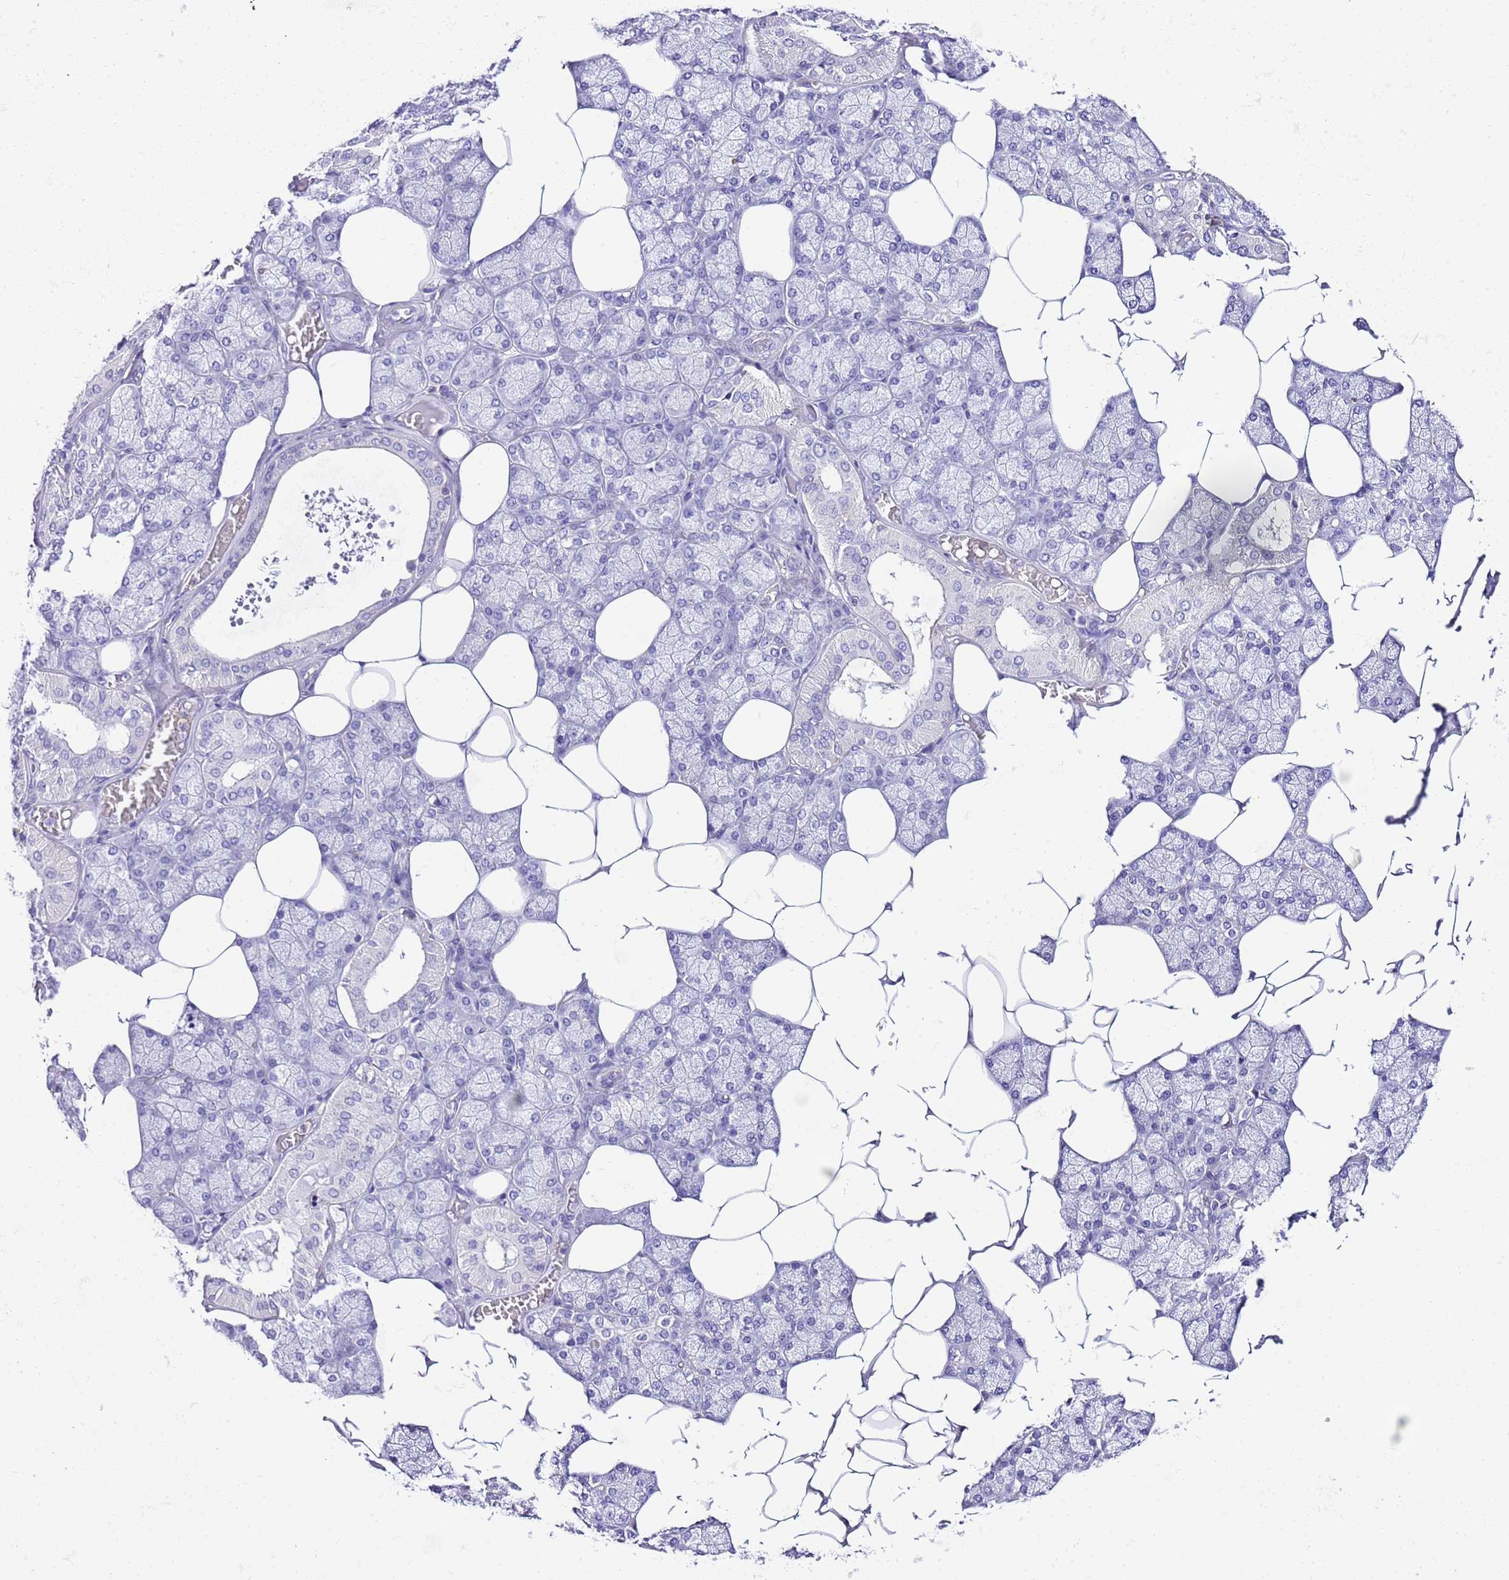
{"staining": {"intensity": "negative", "quantity": "none", "location": "none"}, "tissue": "salivary gland", "cell_type": "Glandular cells", "image_type": "normal", "snomed": [{"axis": "morphology", "description": "Normal tissue, NOS"}, {"axis": "topography", "description": "Salivary gland"}], "caption": "Image shows no significant protein positivity in glandular cells of unremarkable salivary gland. (Brightfield microscopy of DAB immunohistochemistry at high magnification).", "gene": "CNN2", "patient": {"sex": "male", "age": 62}}